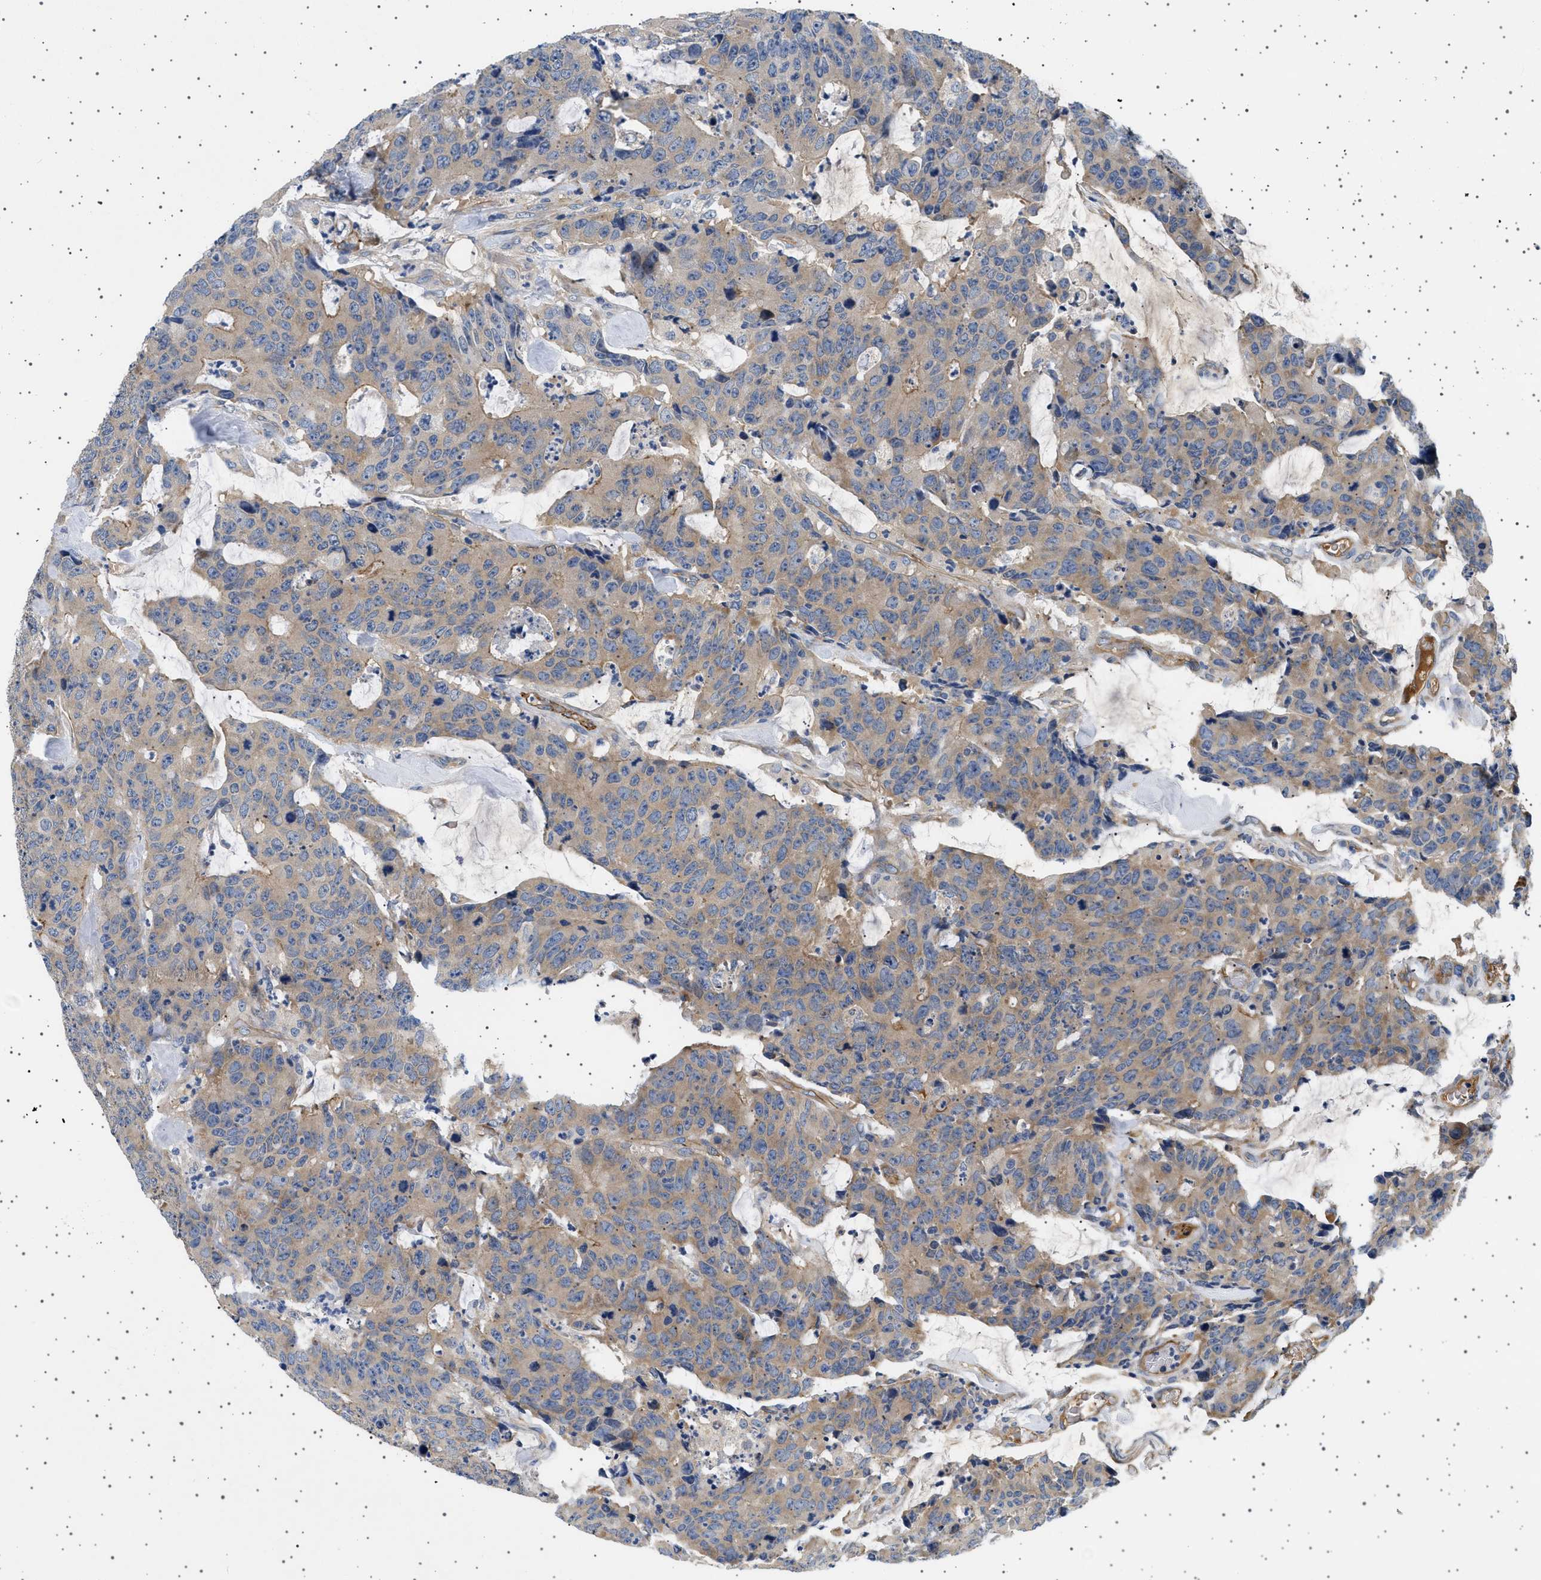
{"staining": {"intensity": "moderate", "quantity": ">75%", "location": "cytoplasmic/membranous"}, "tissue": "colorectal cancer", "cell_type": "Tumor cells", "image_type": "cancer", "snomed": [{"axis": "morphology", "description": "Adenocarcinoma, NOS"}, {"axis": "topography", "description": "Colon"}], "caption": "A high-resolution micrograph shows immunohistochemistry (IHC) staining of adenocarcinoma (colorectal), which displays moderate cytoplasmic/membranous staining in about >75% of tumor cells.", "gene": "PLPP6", "patient": {"sex": "female", "age": 86}}